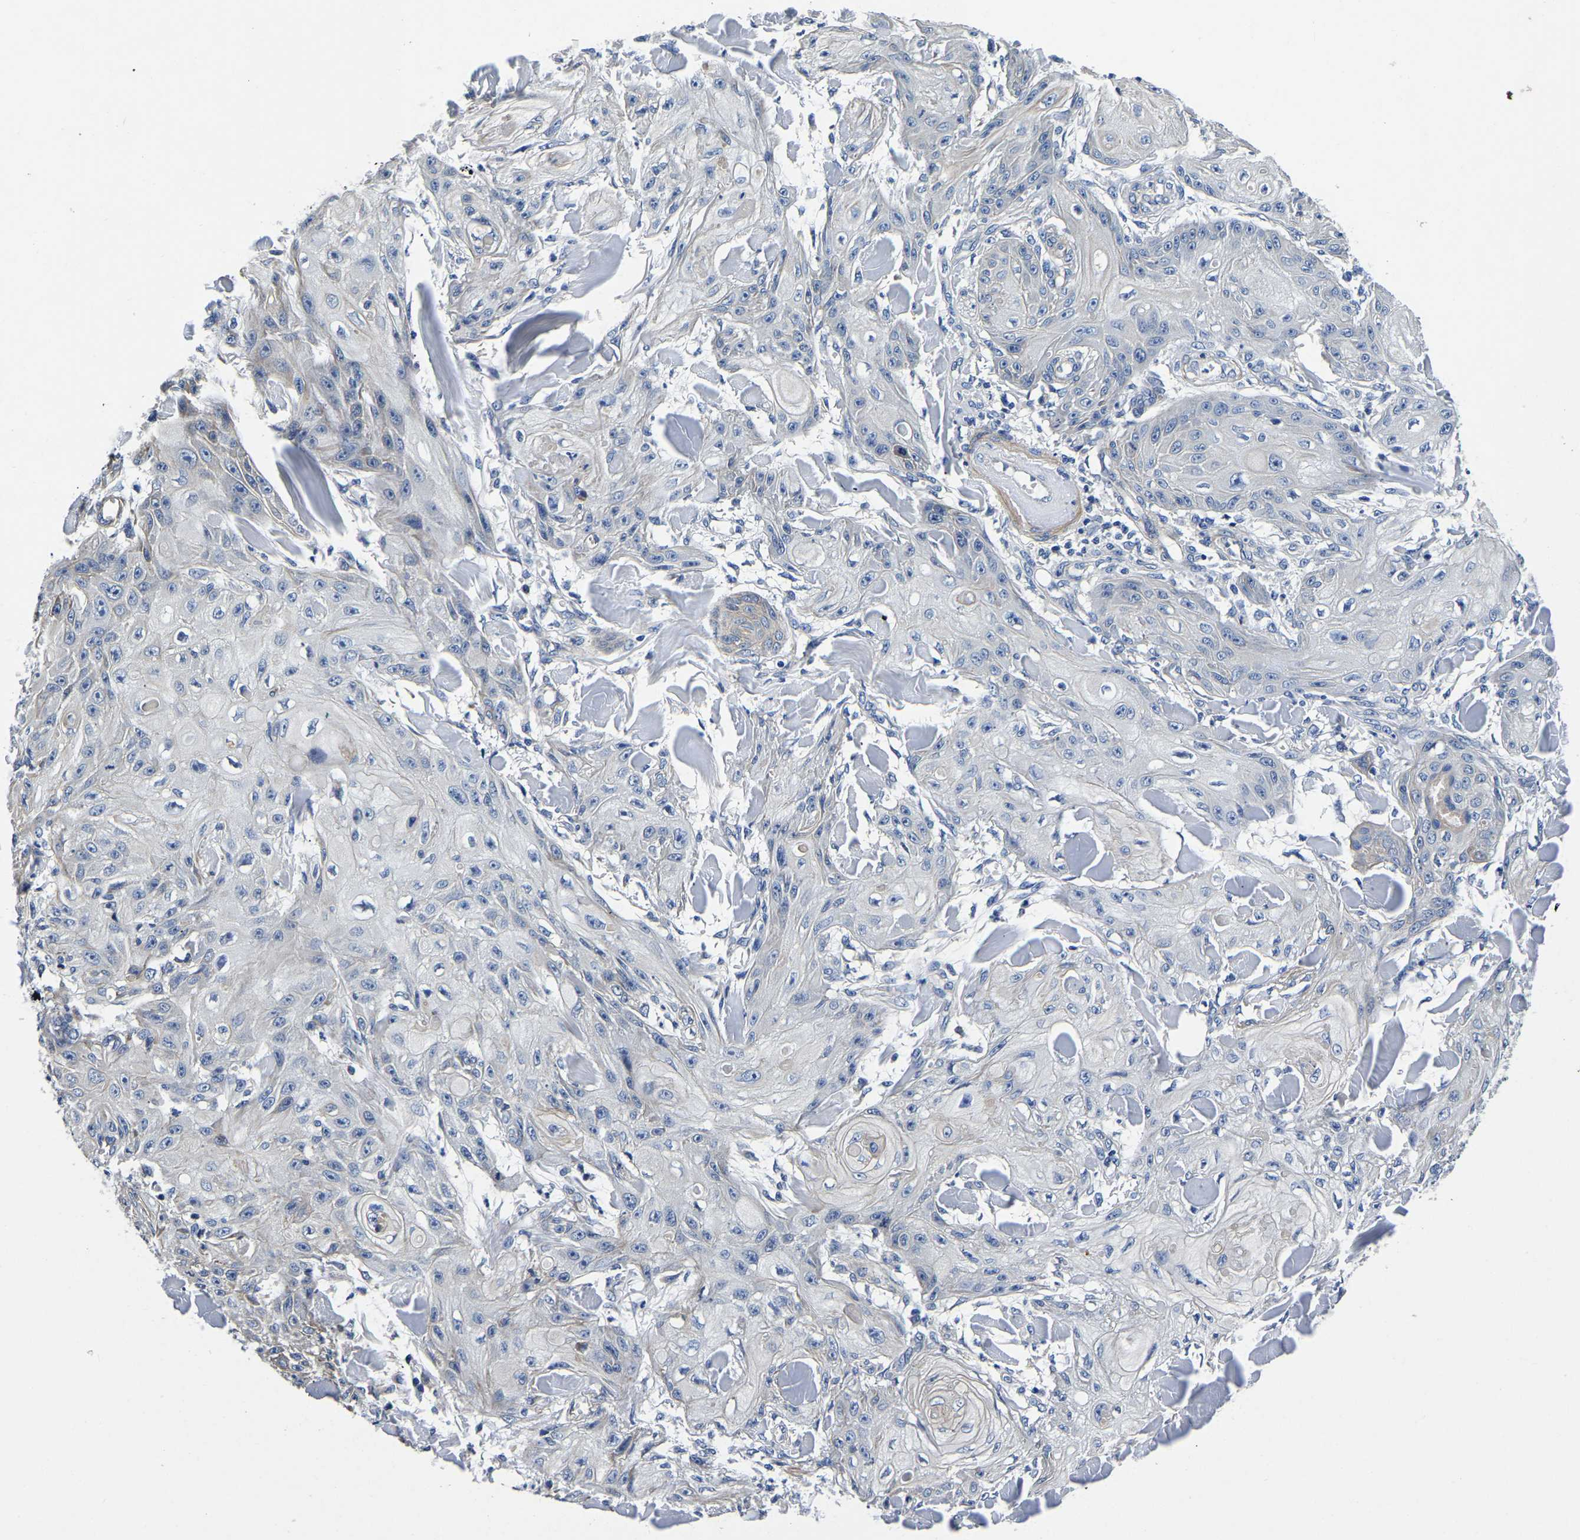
{"staining": {"intensity": "negative", "quantity": "none", "location": "none"}, "tissue": "skin cancer", "cell_type": "Tumor cells", "image_type": "cancer", "snomed": [{"axis": "morphology", "description": "Squamous cell carcinoma, NOS"}, {"axis": "topography", "description": "Skin"}], "caption": "This is an immunohistochemistry (IHC) histopathology image of human skin cancer. There is no expression in tumor cells.", "gene": "KCTD17", "patient": {"sex": "male", "age": 74}}